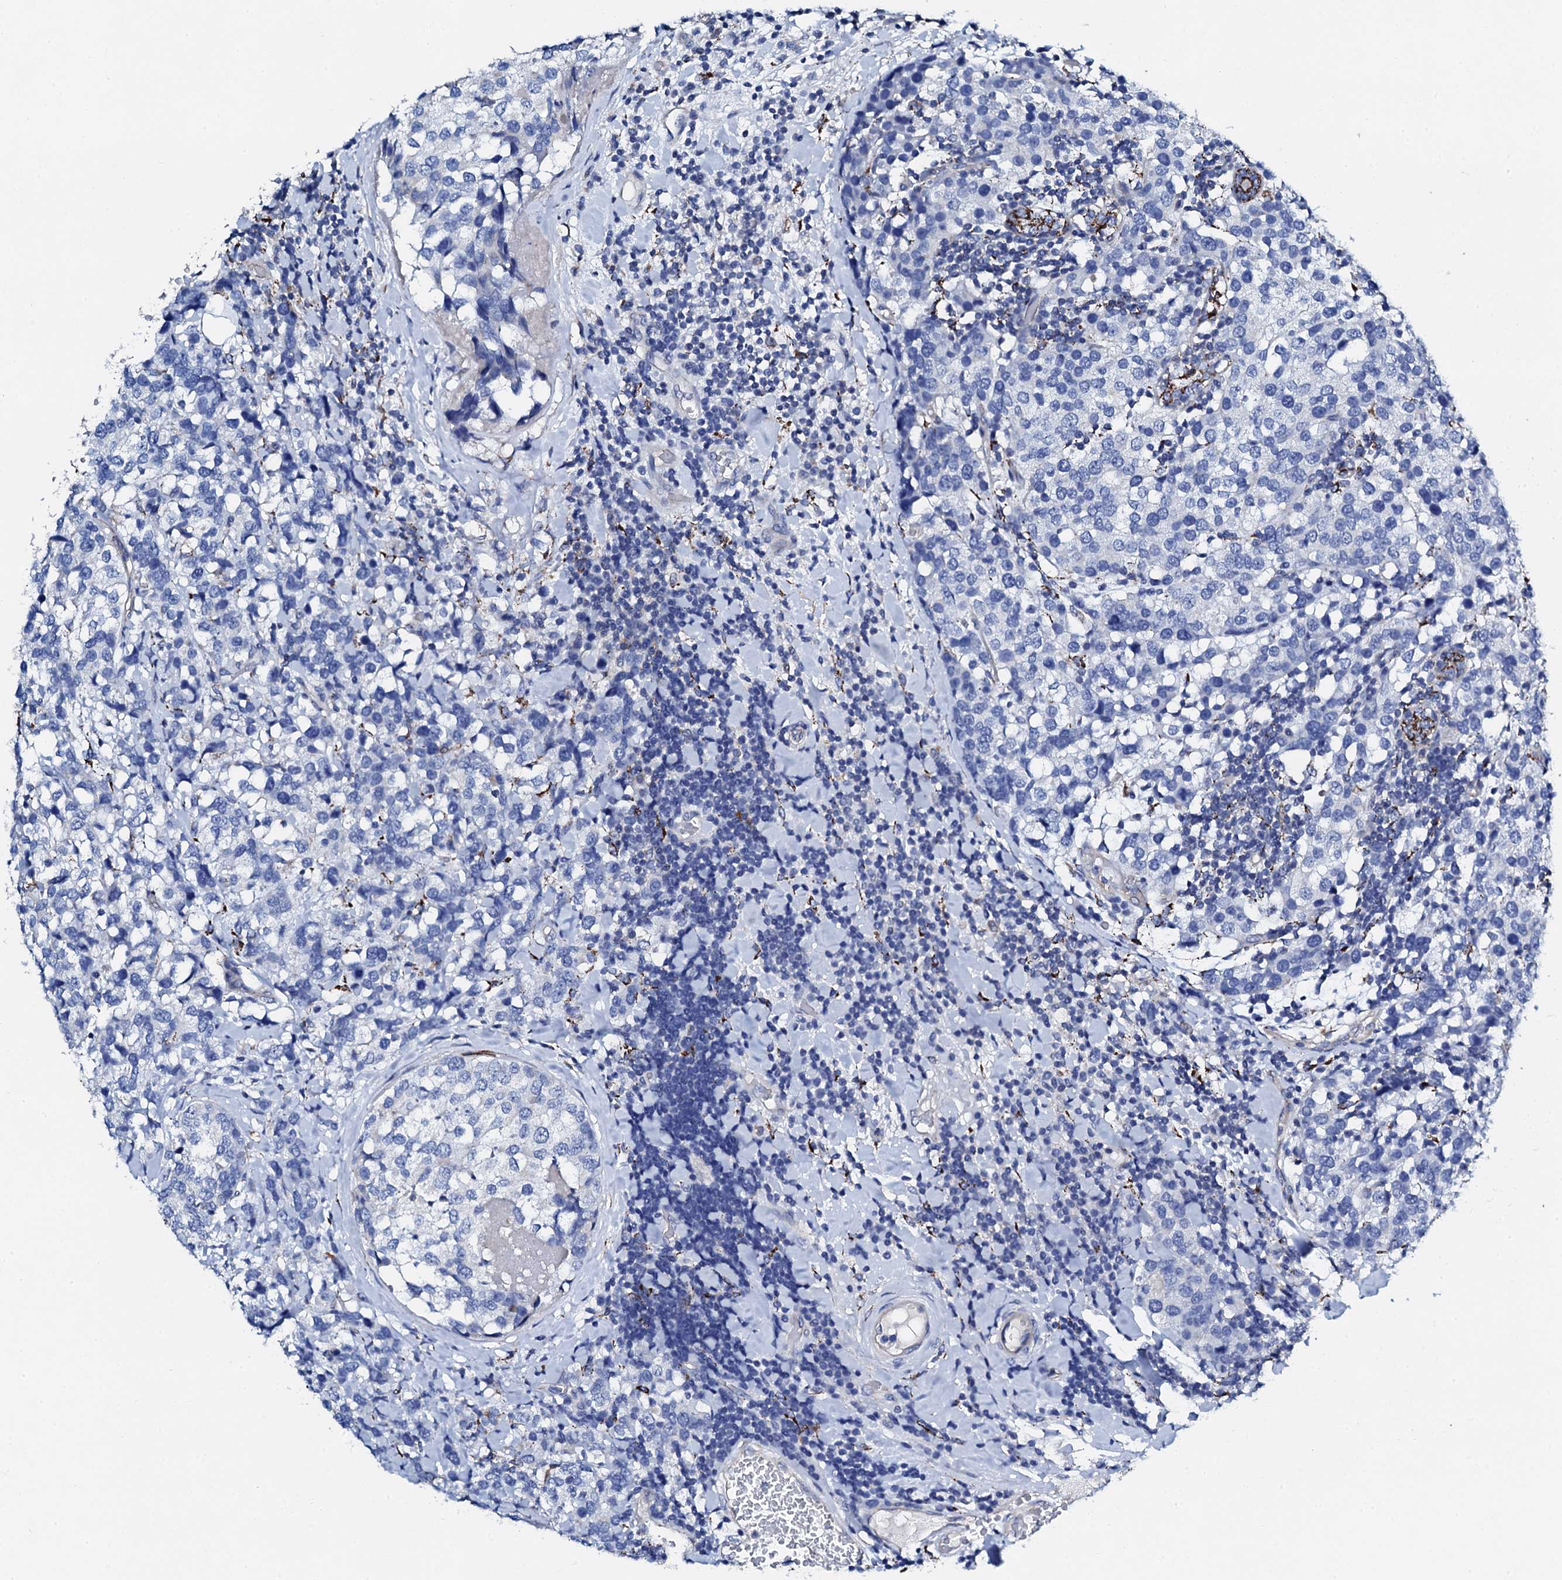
{"staining": {"intensity": "negative", "quantity": "none", "location": "none"}, "tissue": "breast cancer", "cell_type": "Tumor cells", "image_type": "cancer", "snomed": [{"axis": "morphology", "description": "Lobular carcinoma"}, {"axis": "topography", "description": "Breast"}], "caption": "DAB immunohistochemical staining of breast cancer demonstrates no significant staining in tumor cells. Nuclei are stained in blue.", "gene": "KLHL32", "patient": {"sex": "female", "age": 59}}